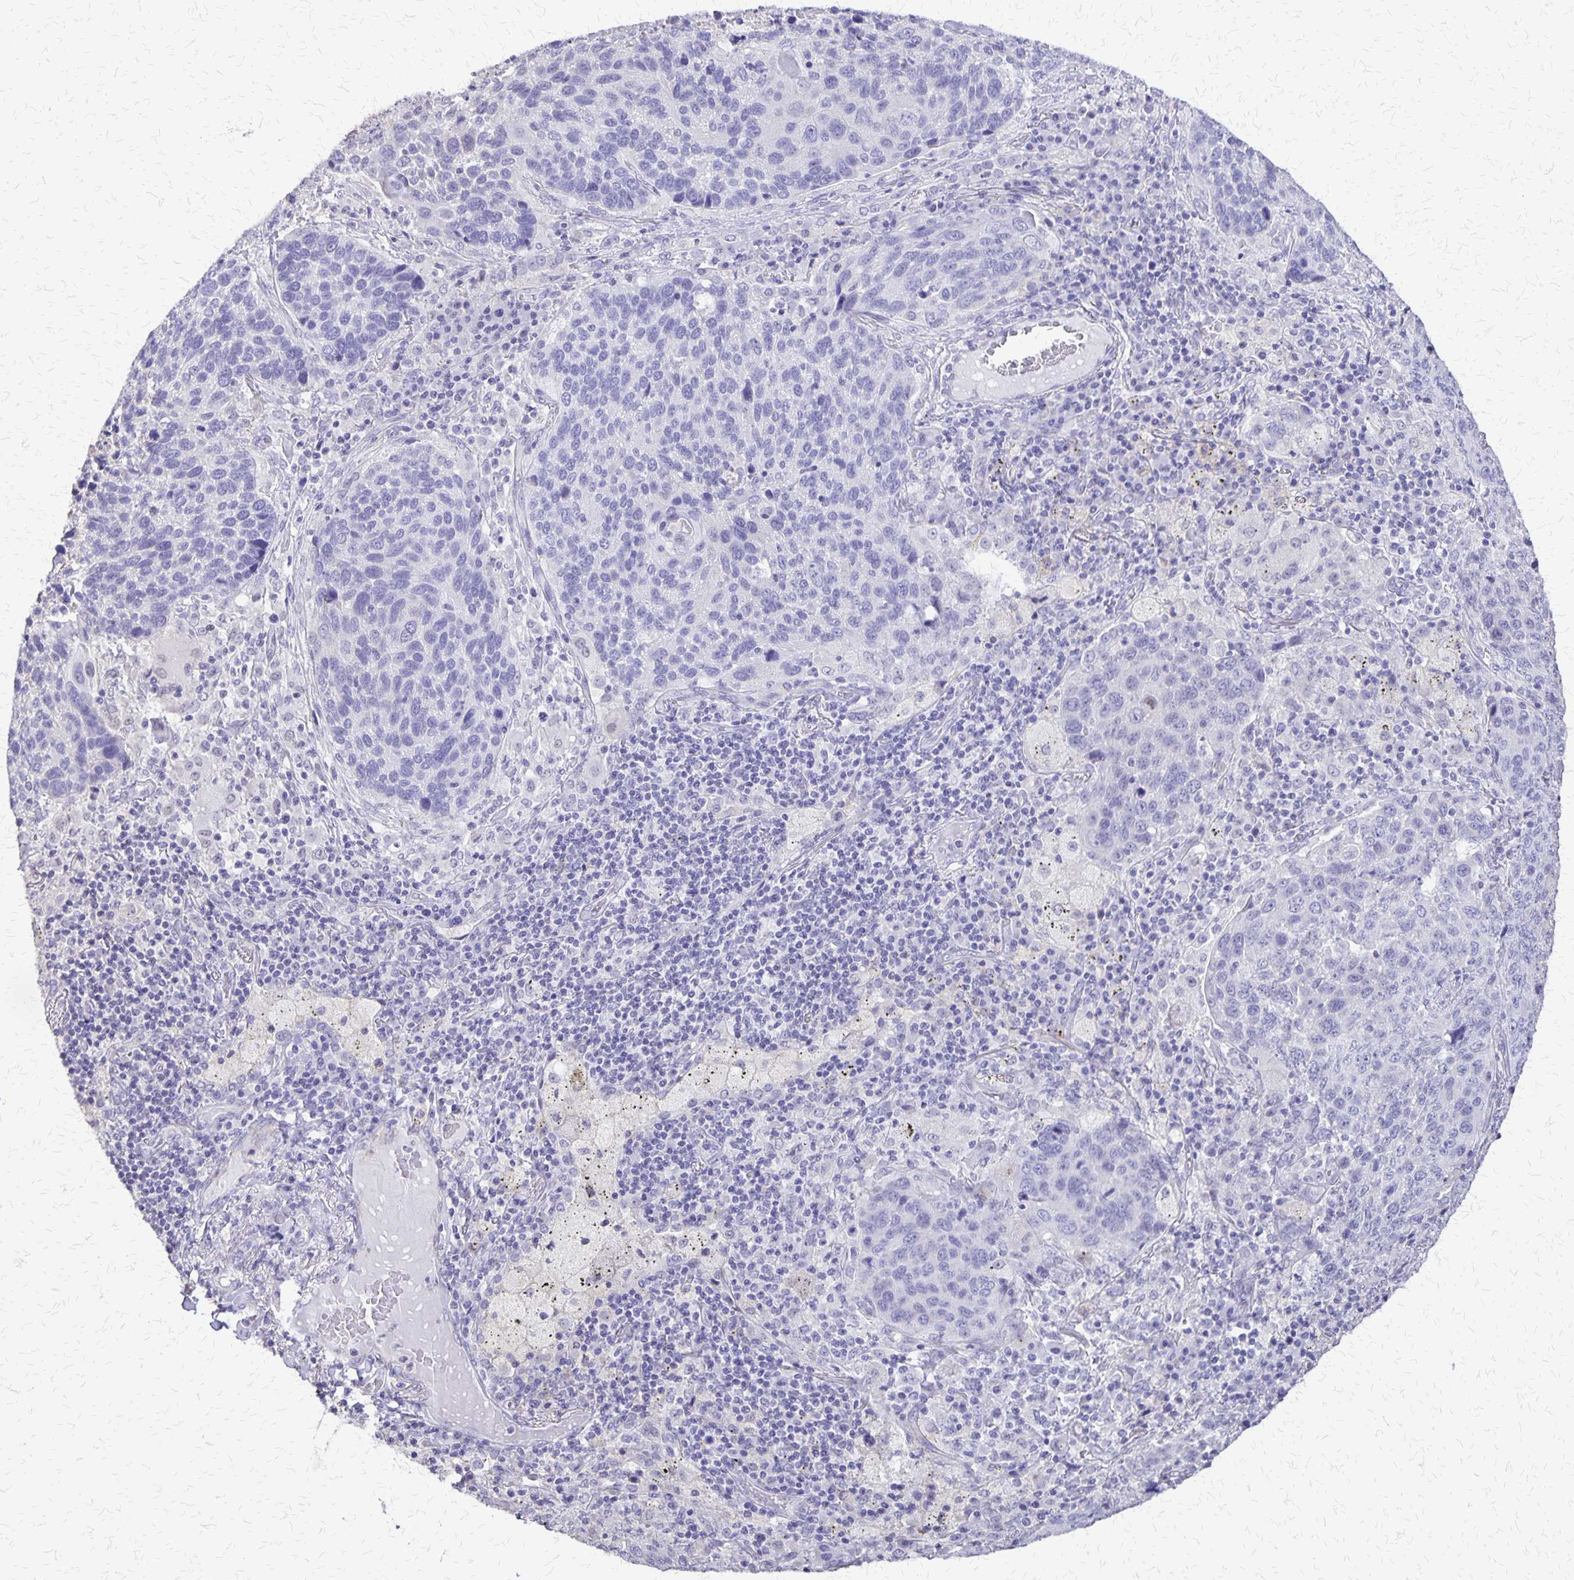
{"staining": {"intensity": "negative", "quantity": "none", "location": "none"}, "tissue": "lung cancer", "cell_type": "Tumor cells", "image_type": "cancer", "snomed": [{"axis": "morphology", "description": "Squamous cell carcinoma, NOS"}, {"axis": "topography", "description": "Lung"}], "caption": "DAB immunohistochemical staining of human lung cancer demonstrates no significant expression in tumor cells.", "gene": "SI", "patient": {"sex": "male", "age": 68}}